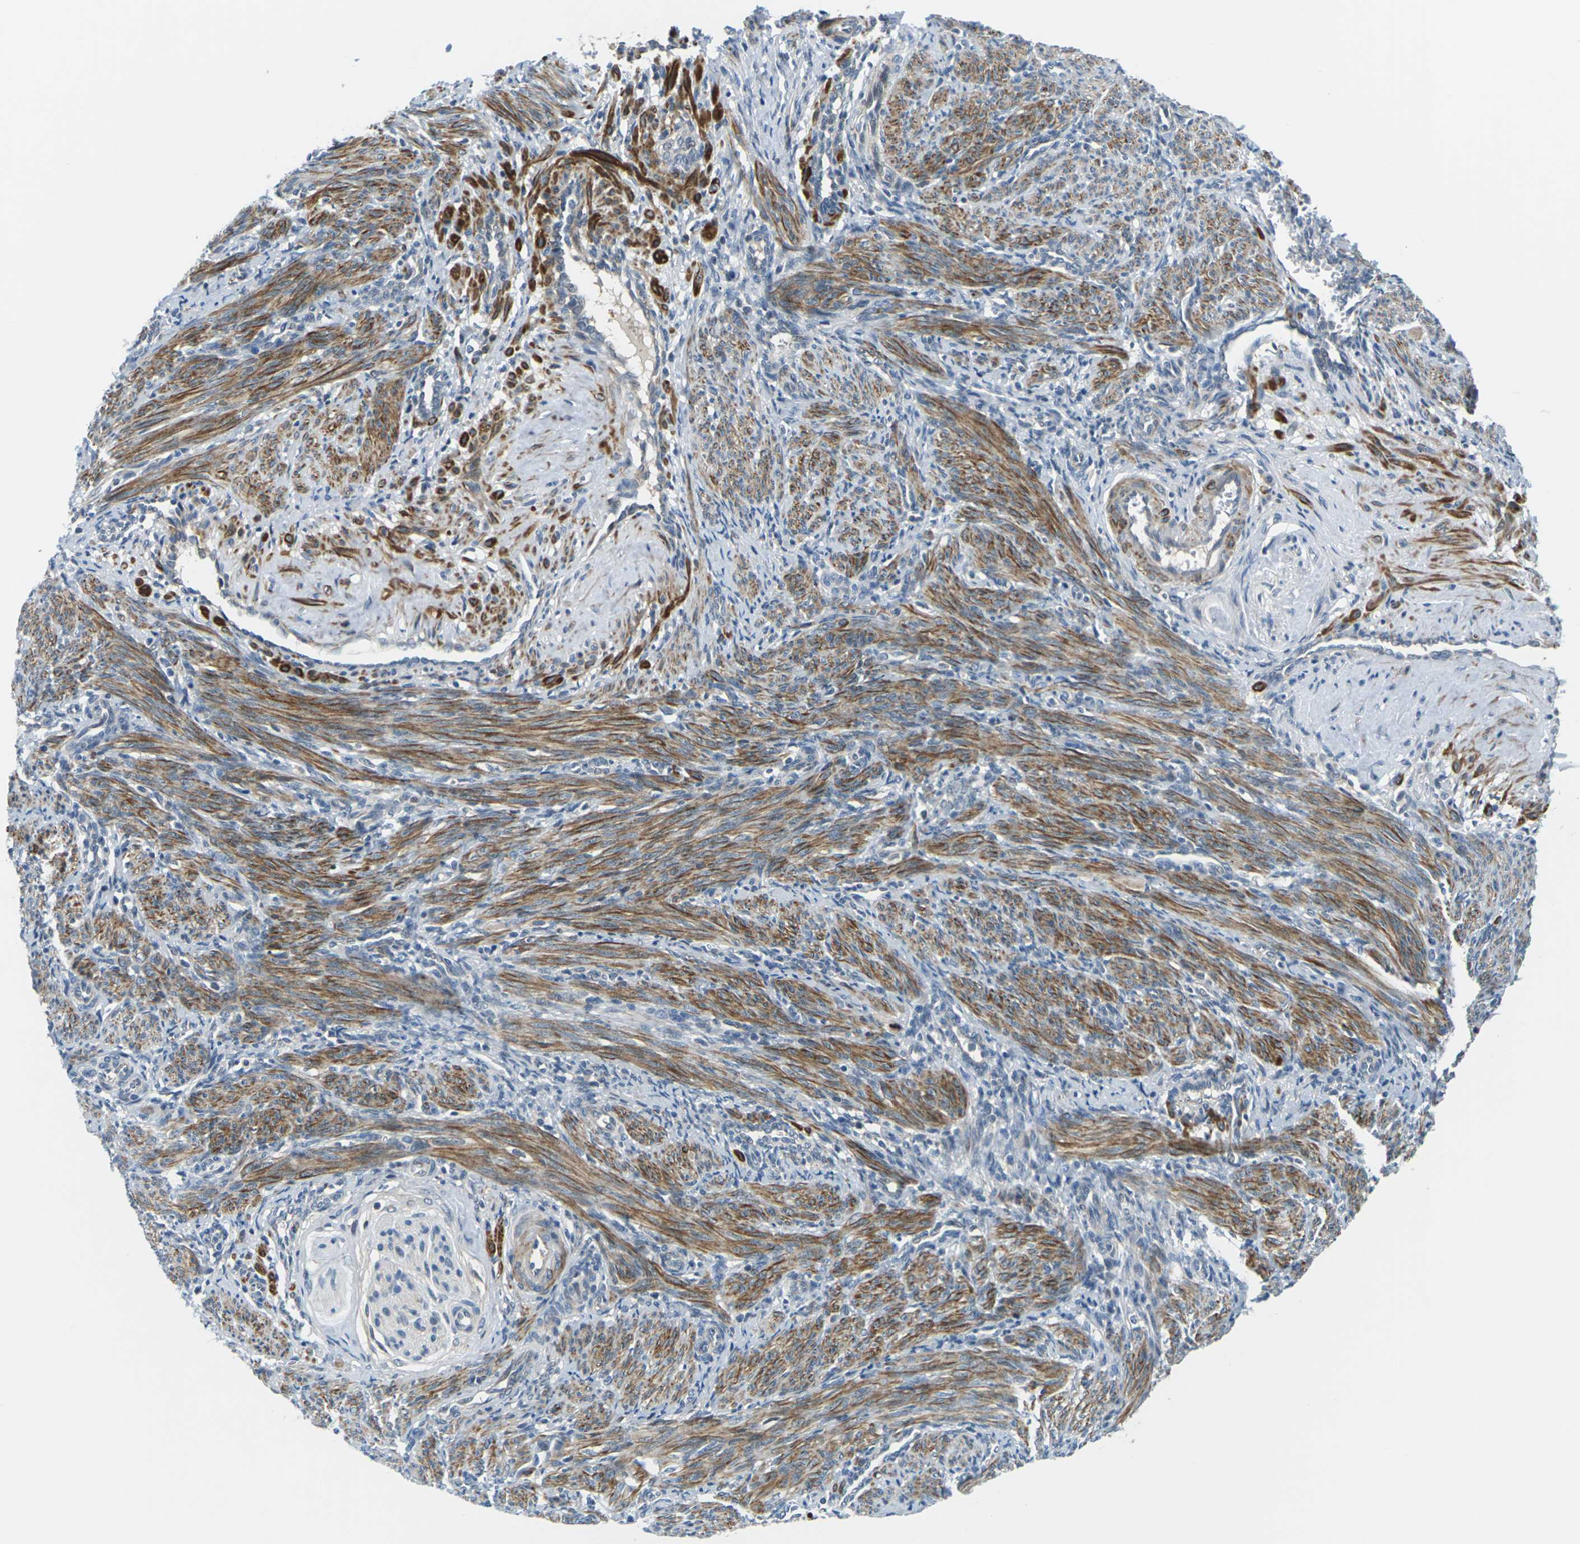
{"staining": {"intensity": "moderate", "quantity": ">75%", "location": "cytoplasmic/membranous"}, "tissue": "smooth muscle", "cell_type": "Smooth muscle cells", "image_type": "normal", "snomed": [{"axis": "morphology", "description": "Normal tissue, NOS"}, {"axis": "topography", "description": "Endometrium"}], "caption": "An image showing moderate cytoplasmic/membranous staining in about >75% of smooth muscle cells in unremarkable smooth muscle, as visualized by brown immunohistochemical staining.", "gene": "SLC13A3", "patient": {"sex": "female", "age": 33}}